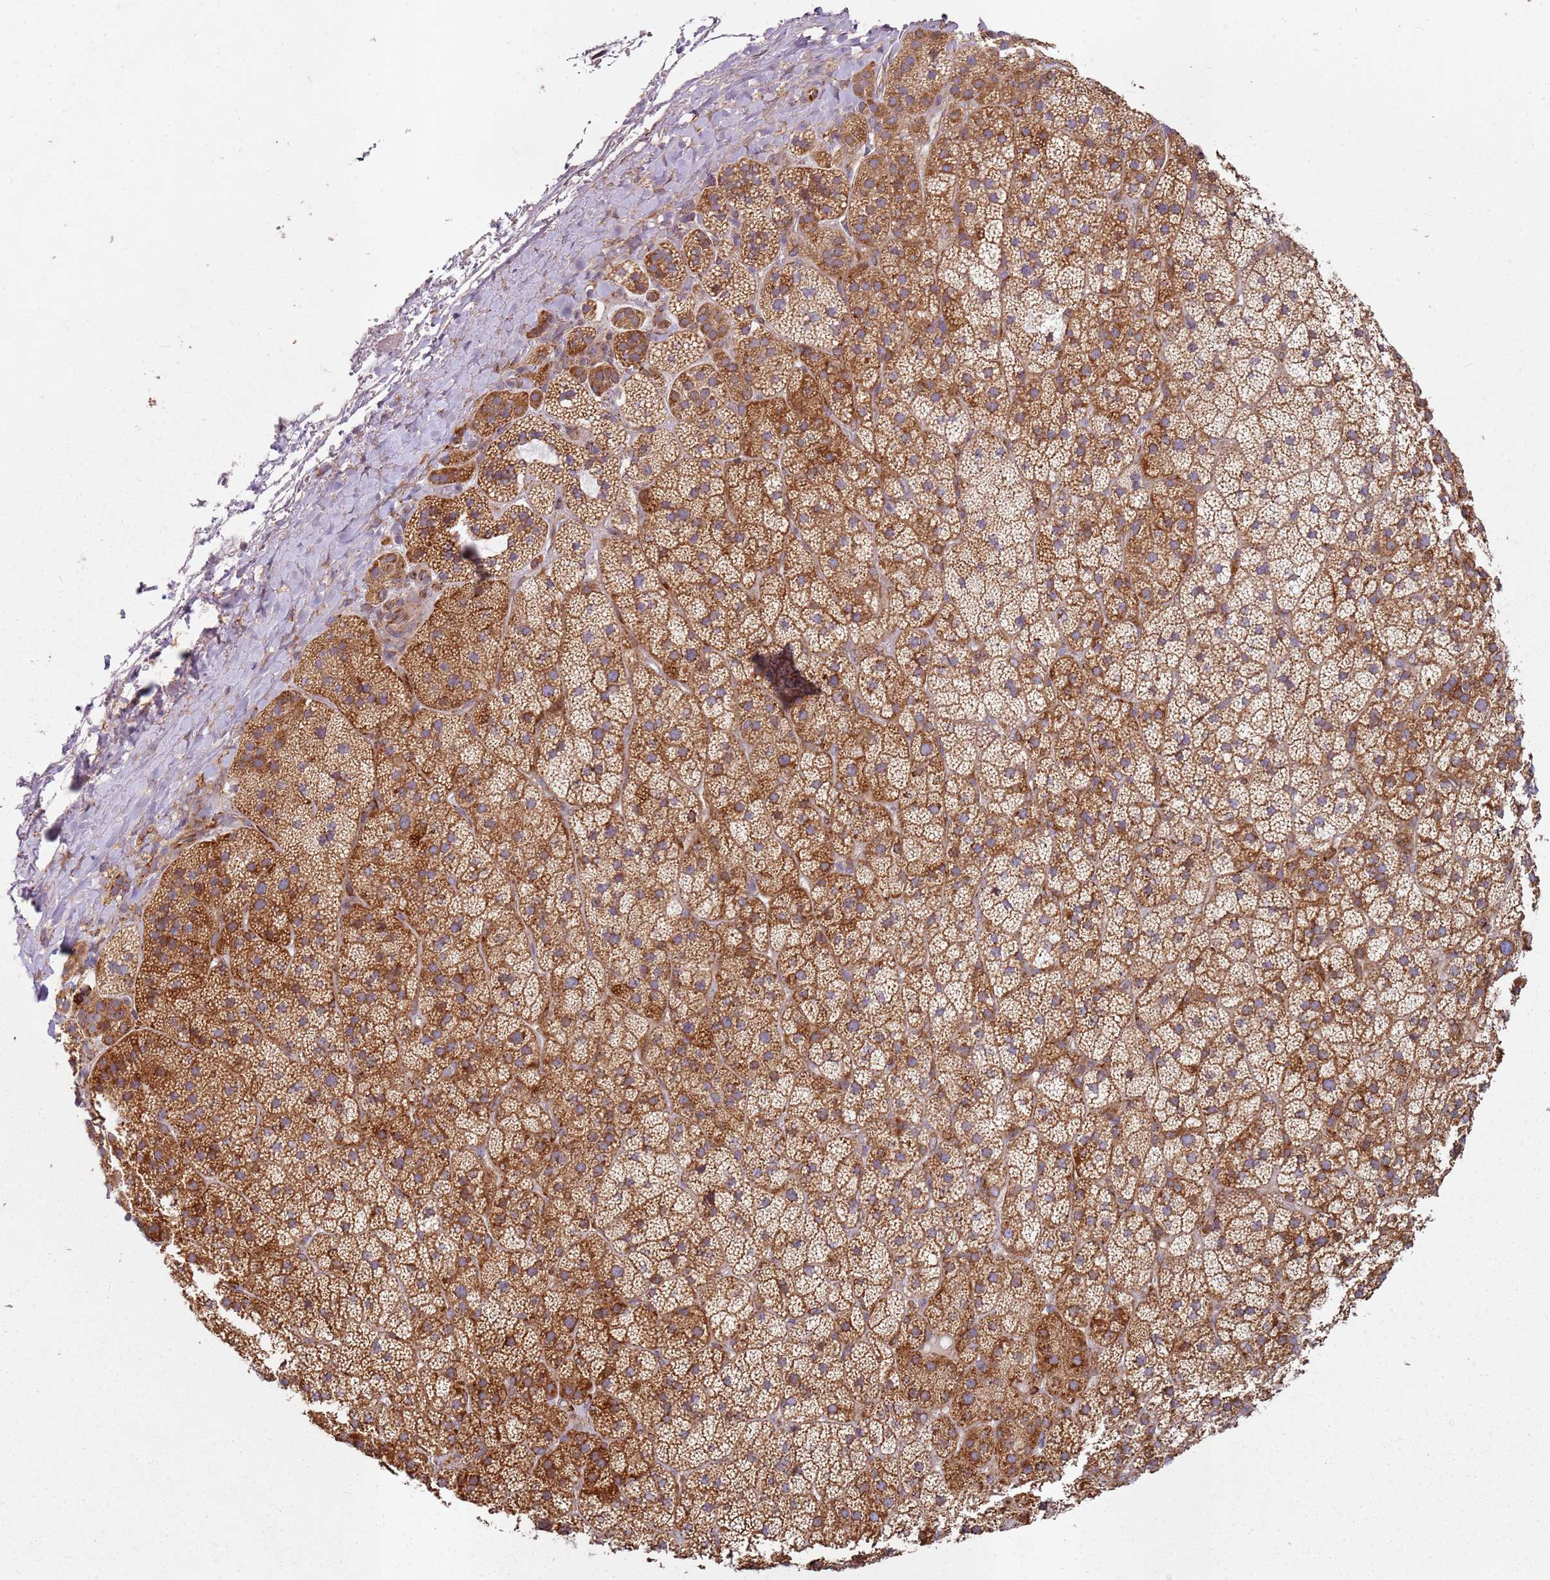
{"staining": {"intensity": "moderate", "quantity": ">75%", "location": "cytoplasmic/membranous"}, "tissue": "adrenal gland", "cell_type": "Glandular cells", "image_type": "normal", "snomed": [{"axis": "morphology", "description": "Normal tissue, NOS"}, {"axis": "topography", "description": "Adrenal gland"}], "caption": "Protein analysis of benign adrenal gland reveals moderate cytoplasmic/membranous staining in approximately >75% of glandular cells.", "gene": "ARFRP1", "patient": {"sex": "female", "age": 70}}